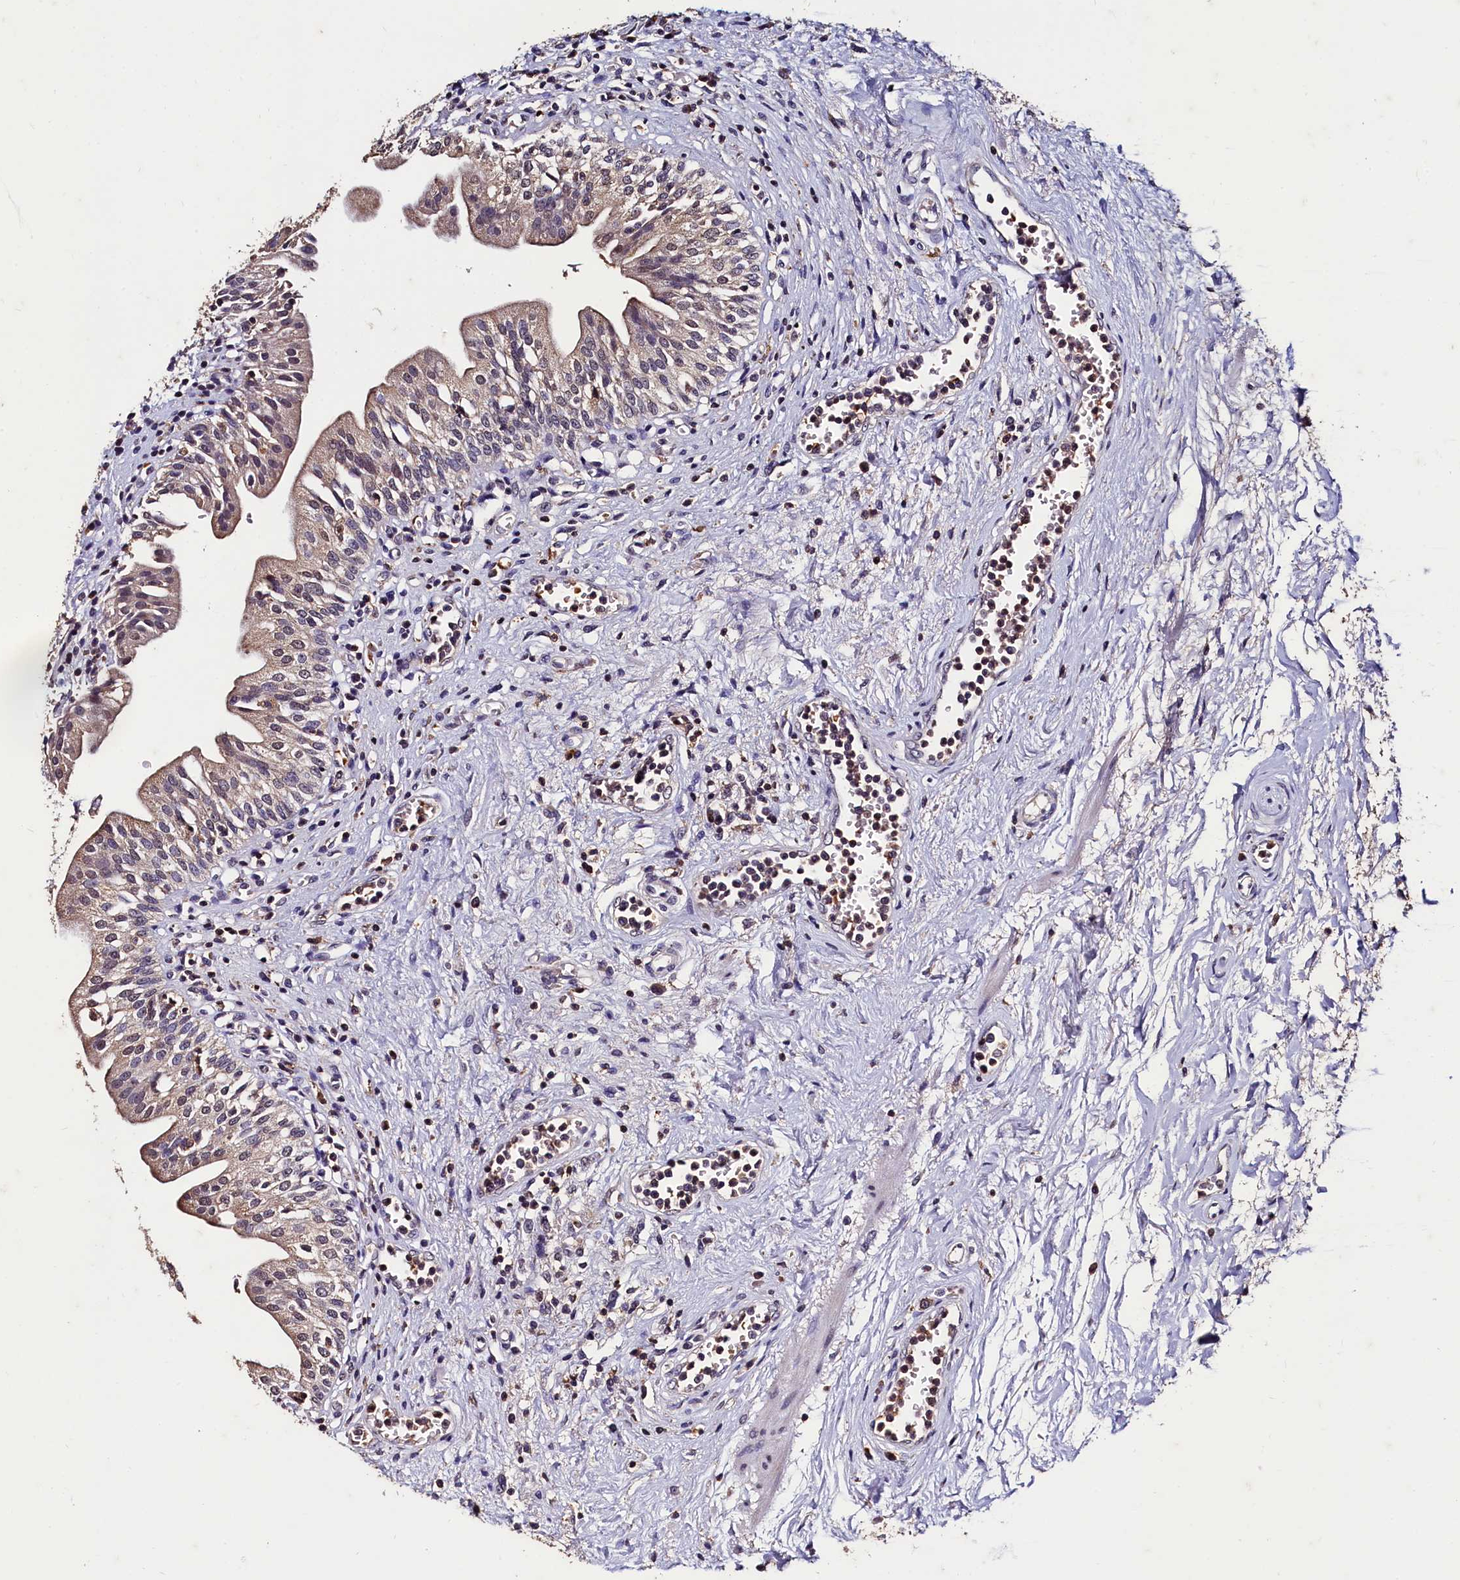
{"staining": {"intensity": "weak", "quantity": "25%-75%", "location": "cytoplasmic/membranous,nuclear"}, "tissue": "urinary bladder", "cell_type": "Urothelial cells", "image_type": "normal", "snomed": [{"axis": "morphology", "description": "Normal tissue, NOS"}, {"axis": "morphology", "description": "Inflammation, NOS"}, {"axis": "topography", "description": "Urinary bladder"}], "caption": "Approximately 25%-75% of urothelial cells in benign urinary bladder demonstrate weak cytoplasmic/membranous,nuclear protein expression as visualized by brown immunohistochemical staining.", "gene": "CSTPP1", "patient": {"sex": "male", "age": 63}}